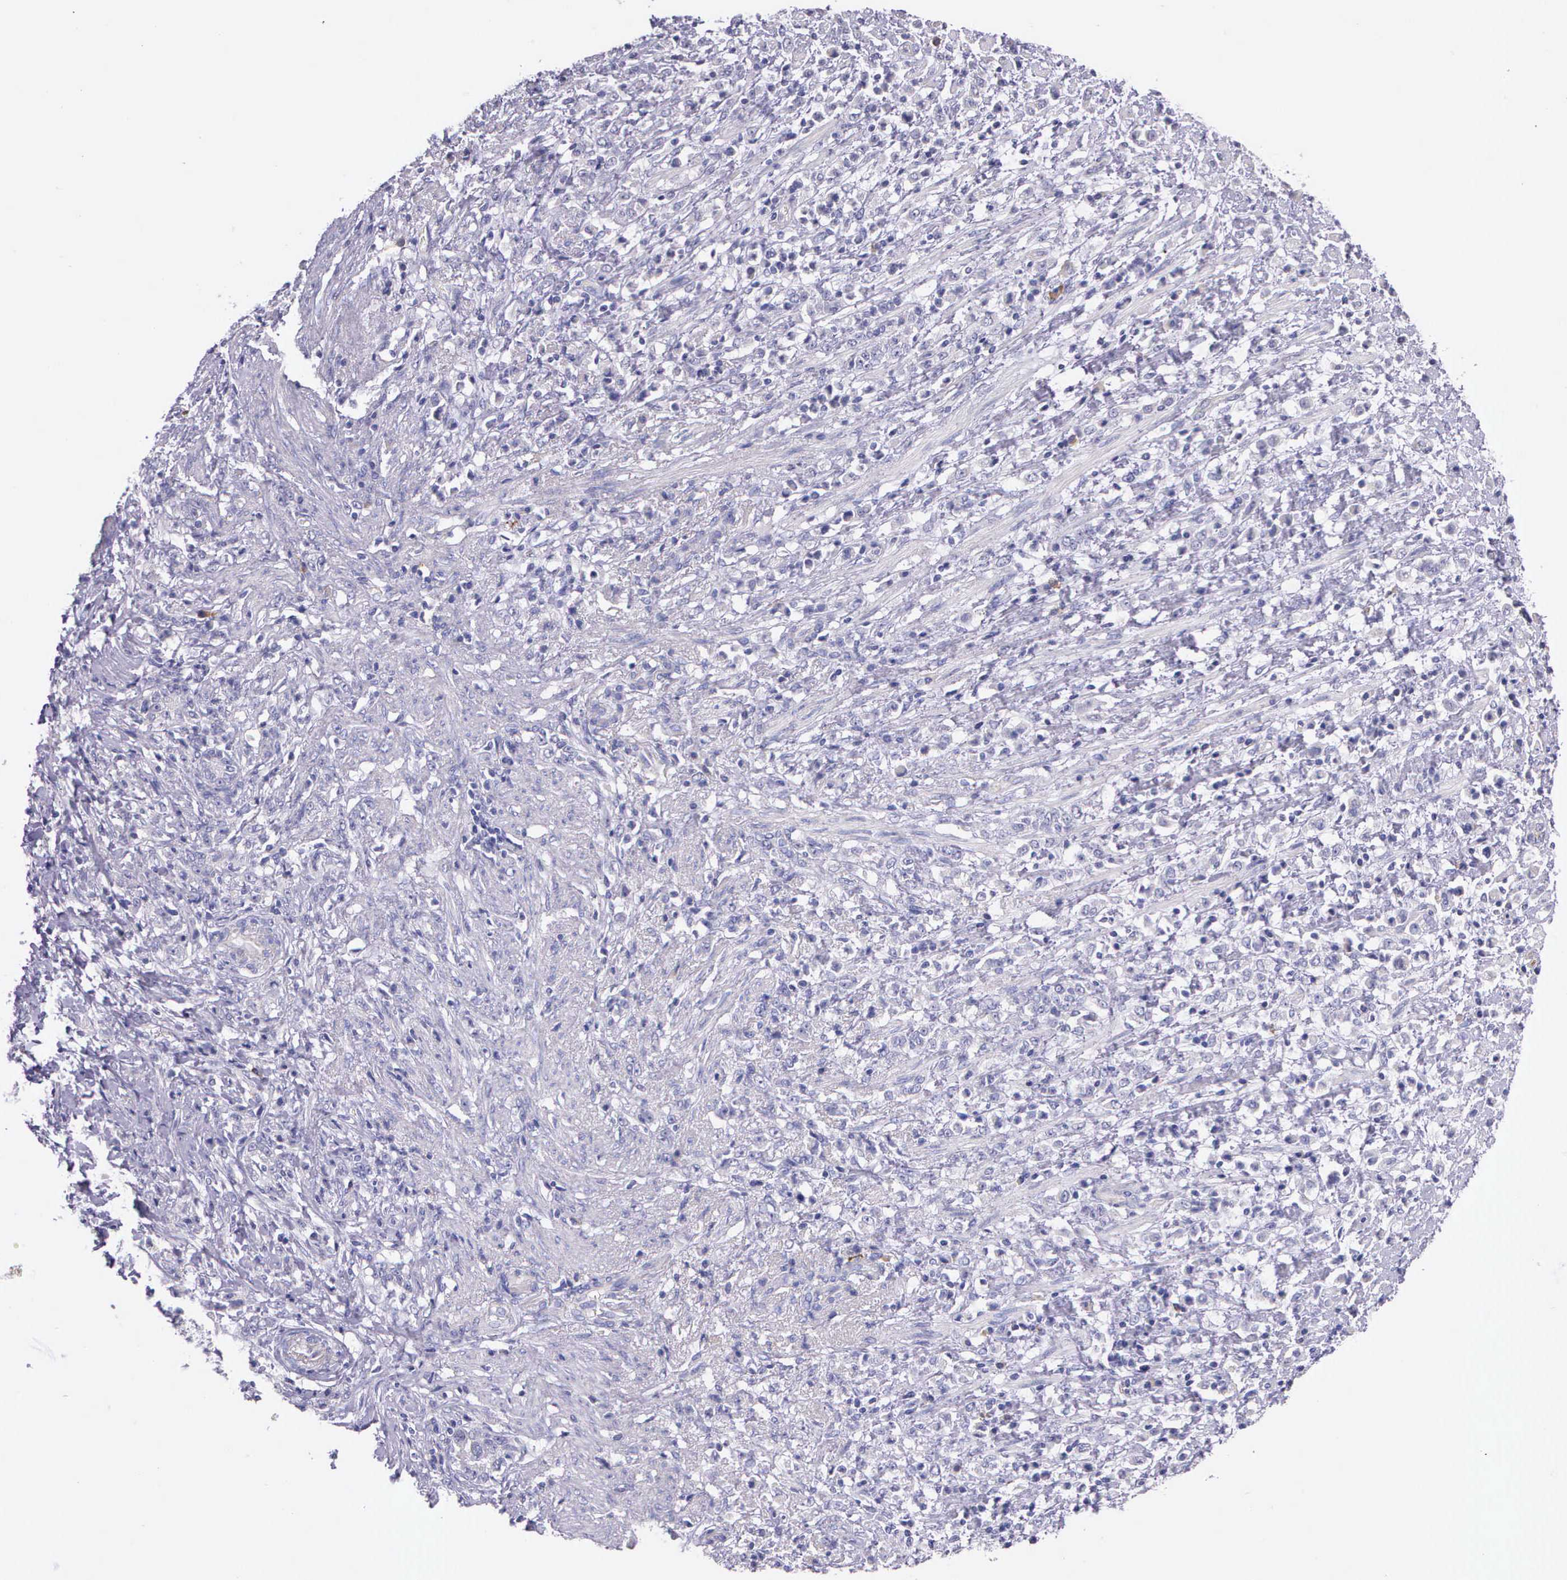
{"staining": {"intensity": "negative", "quantity": "none", "location": "none"}, "tissue": "stomach cancer", "cell_type": "Tumor cells", "image_type": "cancer", "snomed": [{"axis": "morphology", "description": "Adenocarcinoma, NOS"}, {"axis": "topography", "description": "Stomach, lower"}], "caption": "There is no significant positivity in tumor cells of stomach cancer (adenocarcinoma).", "gene": "THSD7A", "patient": {"sex": "male", "age": 88}}